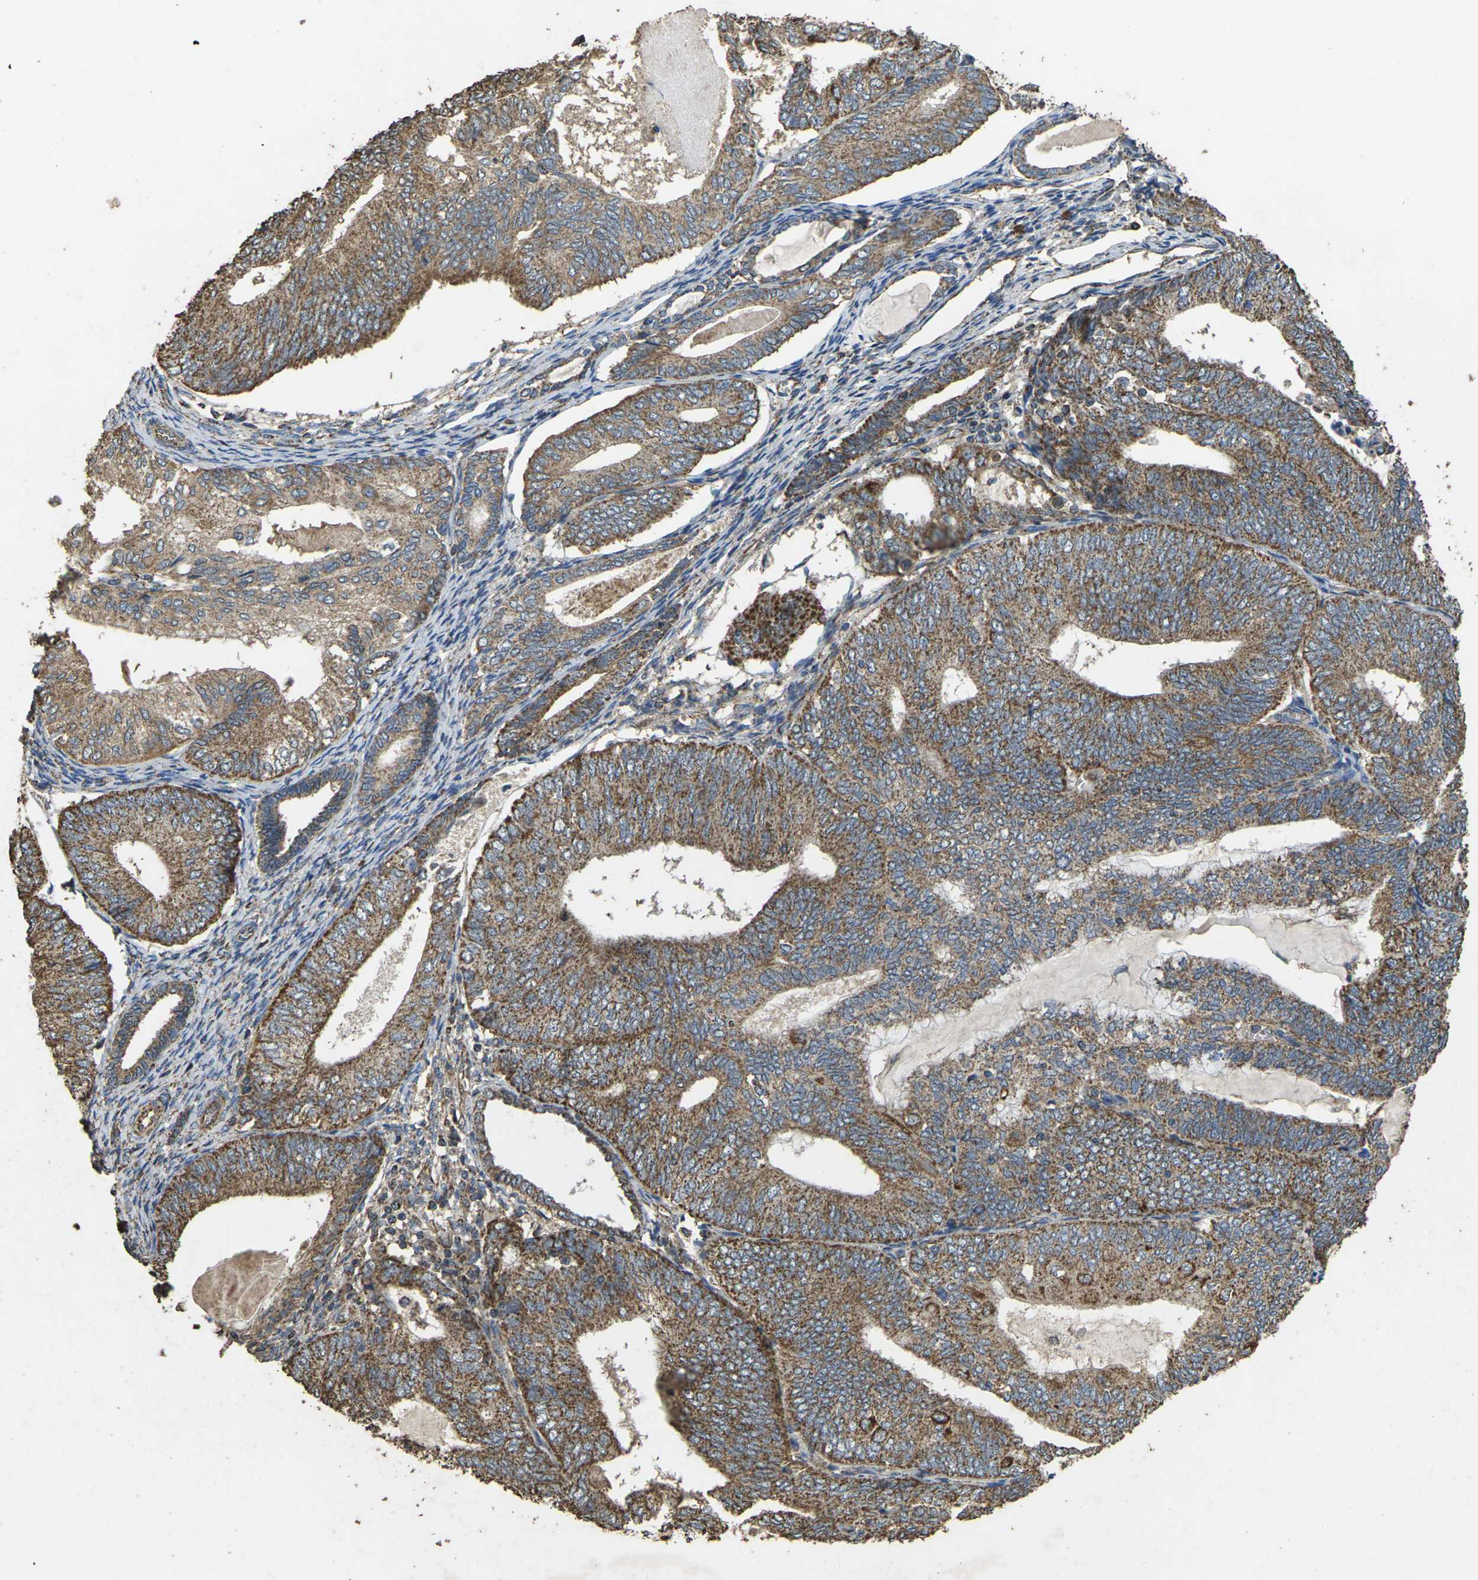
{"staining": {"intensity": "moderate", "quantity": ">75%", "location": "cytoplasmic/membranous"}, "tissue": "endometrial cancer", "cell_type": "Tumor cells", "image_type": "cancer", "snomed": [{"axis": "morphology", "description": "Adenocarcinoma, NOS"}, {"axis": "topography", "description": "Endometrium"}], "caption": "About >75% of tumor cells in human endometrial adenocarcinoma demonstrate moderate cytoplasmic/membranous protein expression as visualized by brown immunohistochemical staining.", "gene": "MAPK11", "patient": {"sex": "female", "age": 81}}